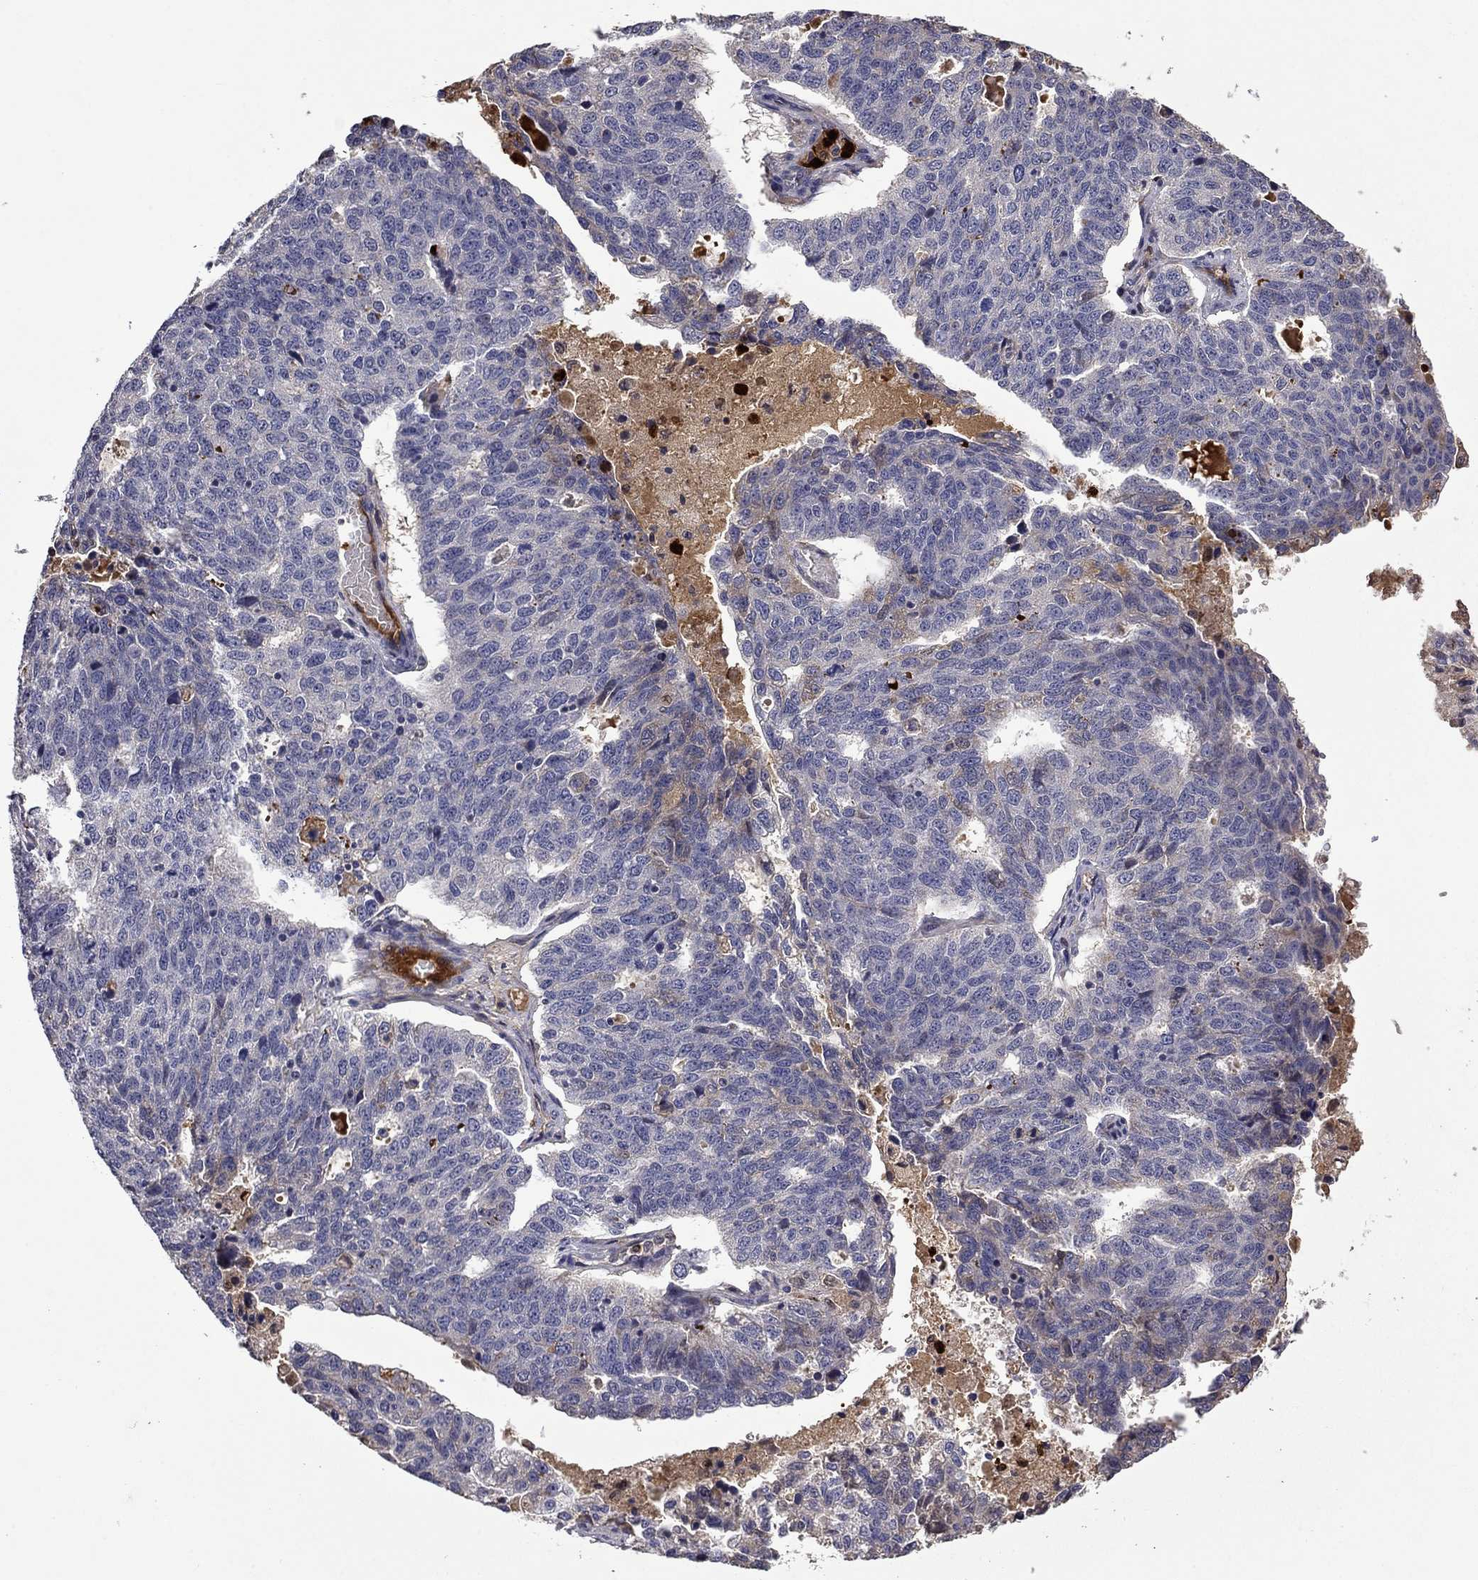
{"staining": {"intensity": "negative", "quantity": "none", "location": "none"}, "tissue": "ovarian cancer", "cell_type": "Tumor cells", "image_type": "cancer", "snomed": [{"axis": "morphology", "description": "Cystadenocarcinoma, serous, NOS"}, {"axis": "topography", "description": "Ovary"}], "caption": "Immunohistochemical staining of human ovarian cancer (serous cystadenocarcinoma) displays no significant staining in tumor cells.", "gene": "SATB1", "patient": {"sex": "female", "age": 71}}